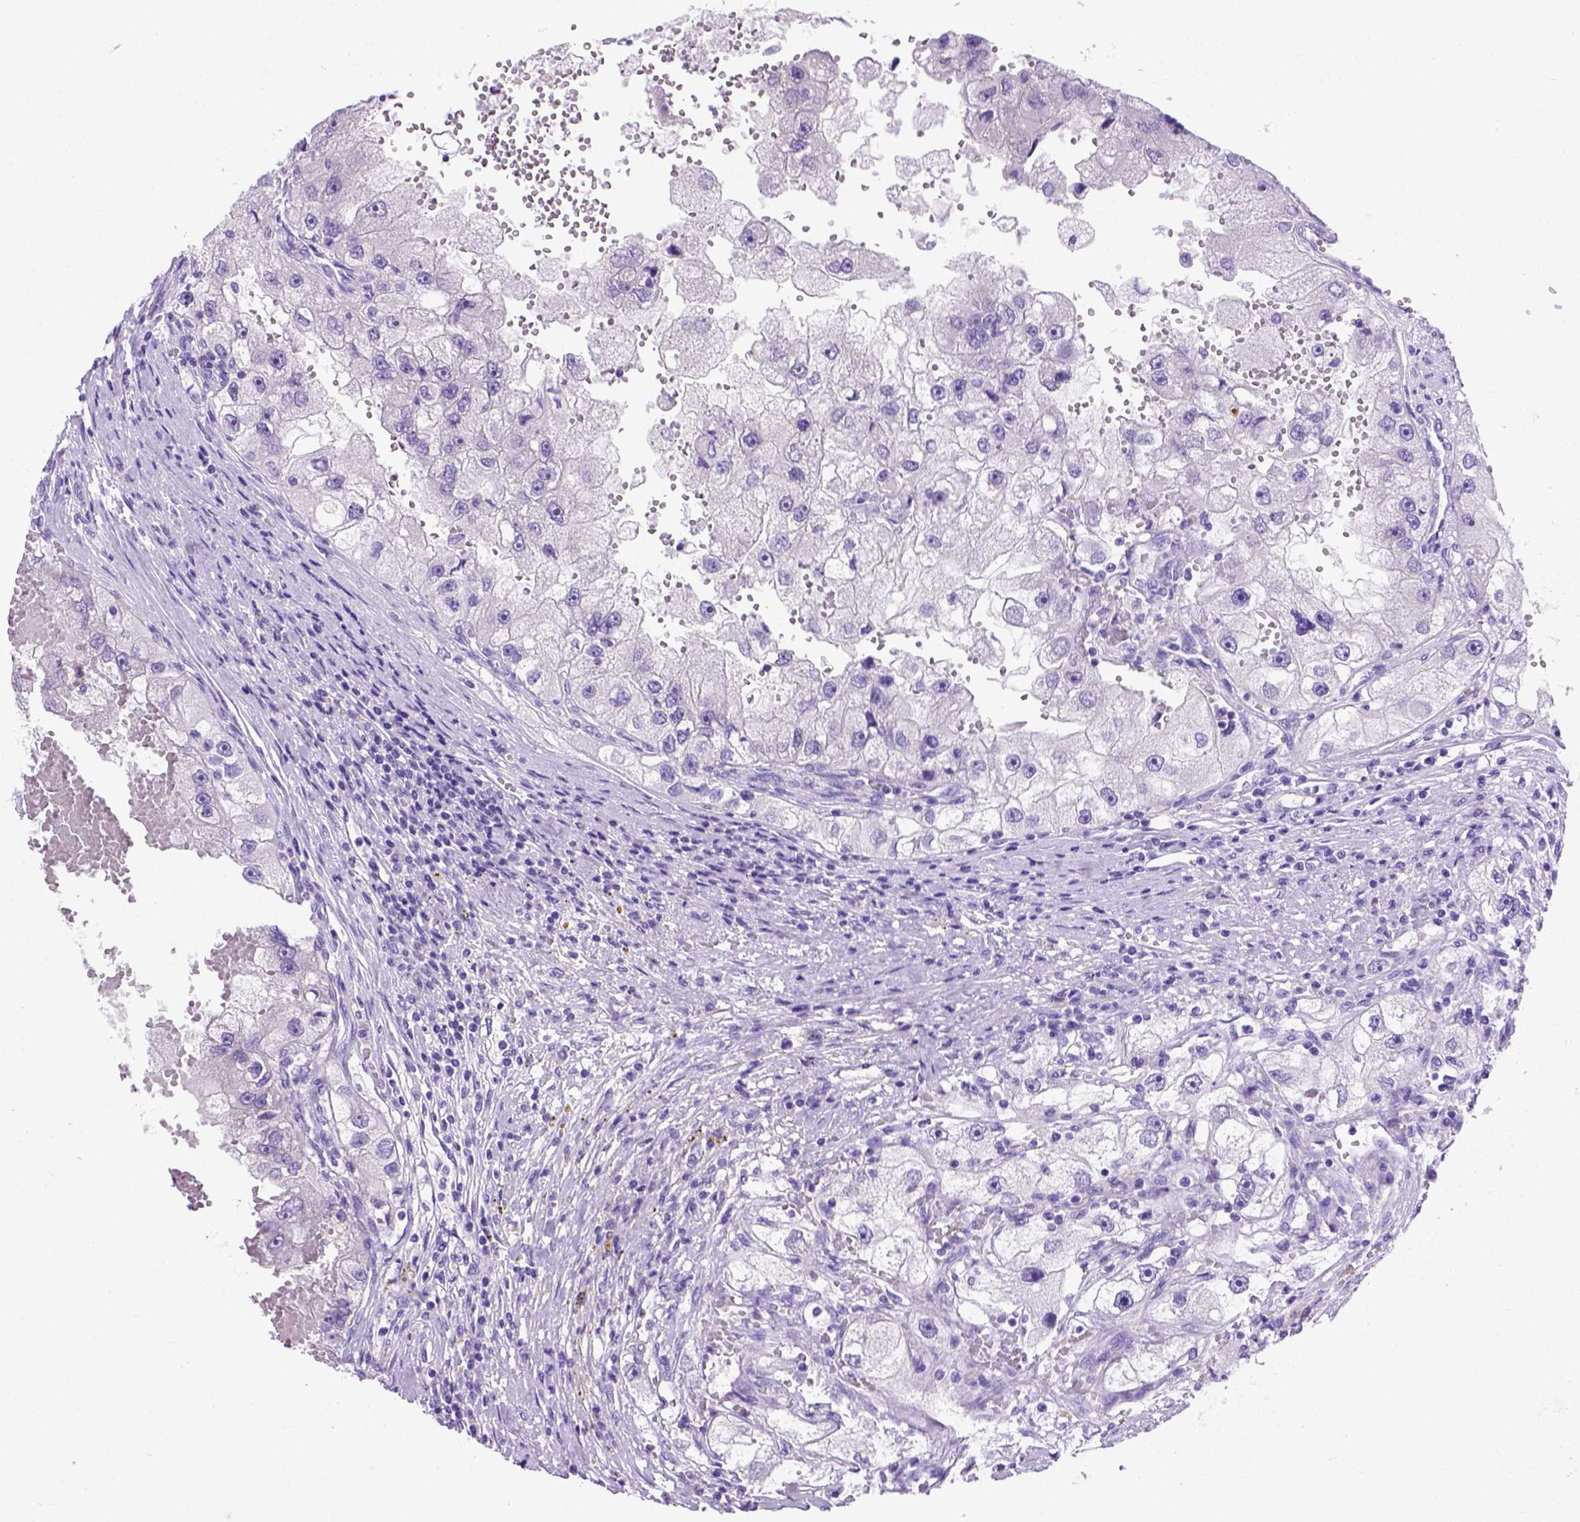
{"staining": {"intensity": "negative", "quantity": "none", "location": "none"}, "tissue": "renal cancer", "cell_type": "Tumor cells", "image_type": "cancer", "snomed": [{"axis": "morphology", "description": "Adenocarcinoma, NOS"}, {"axis": "topography", "description": "Kidney"}], "caption": "This is an immunohistochemistry histopathology image of human renal cancer (adenocarcinoma). There is no expression in tumor cells.", "gene": "FOXI1", "patient": {"sex": "male", "age": 63}}